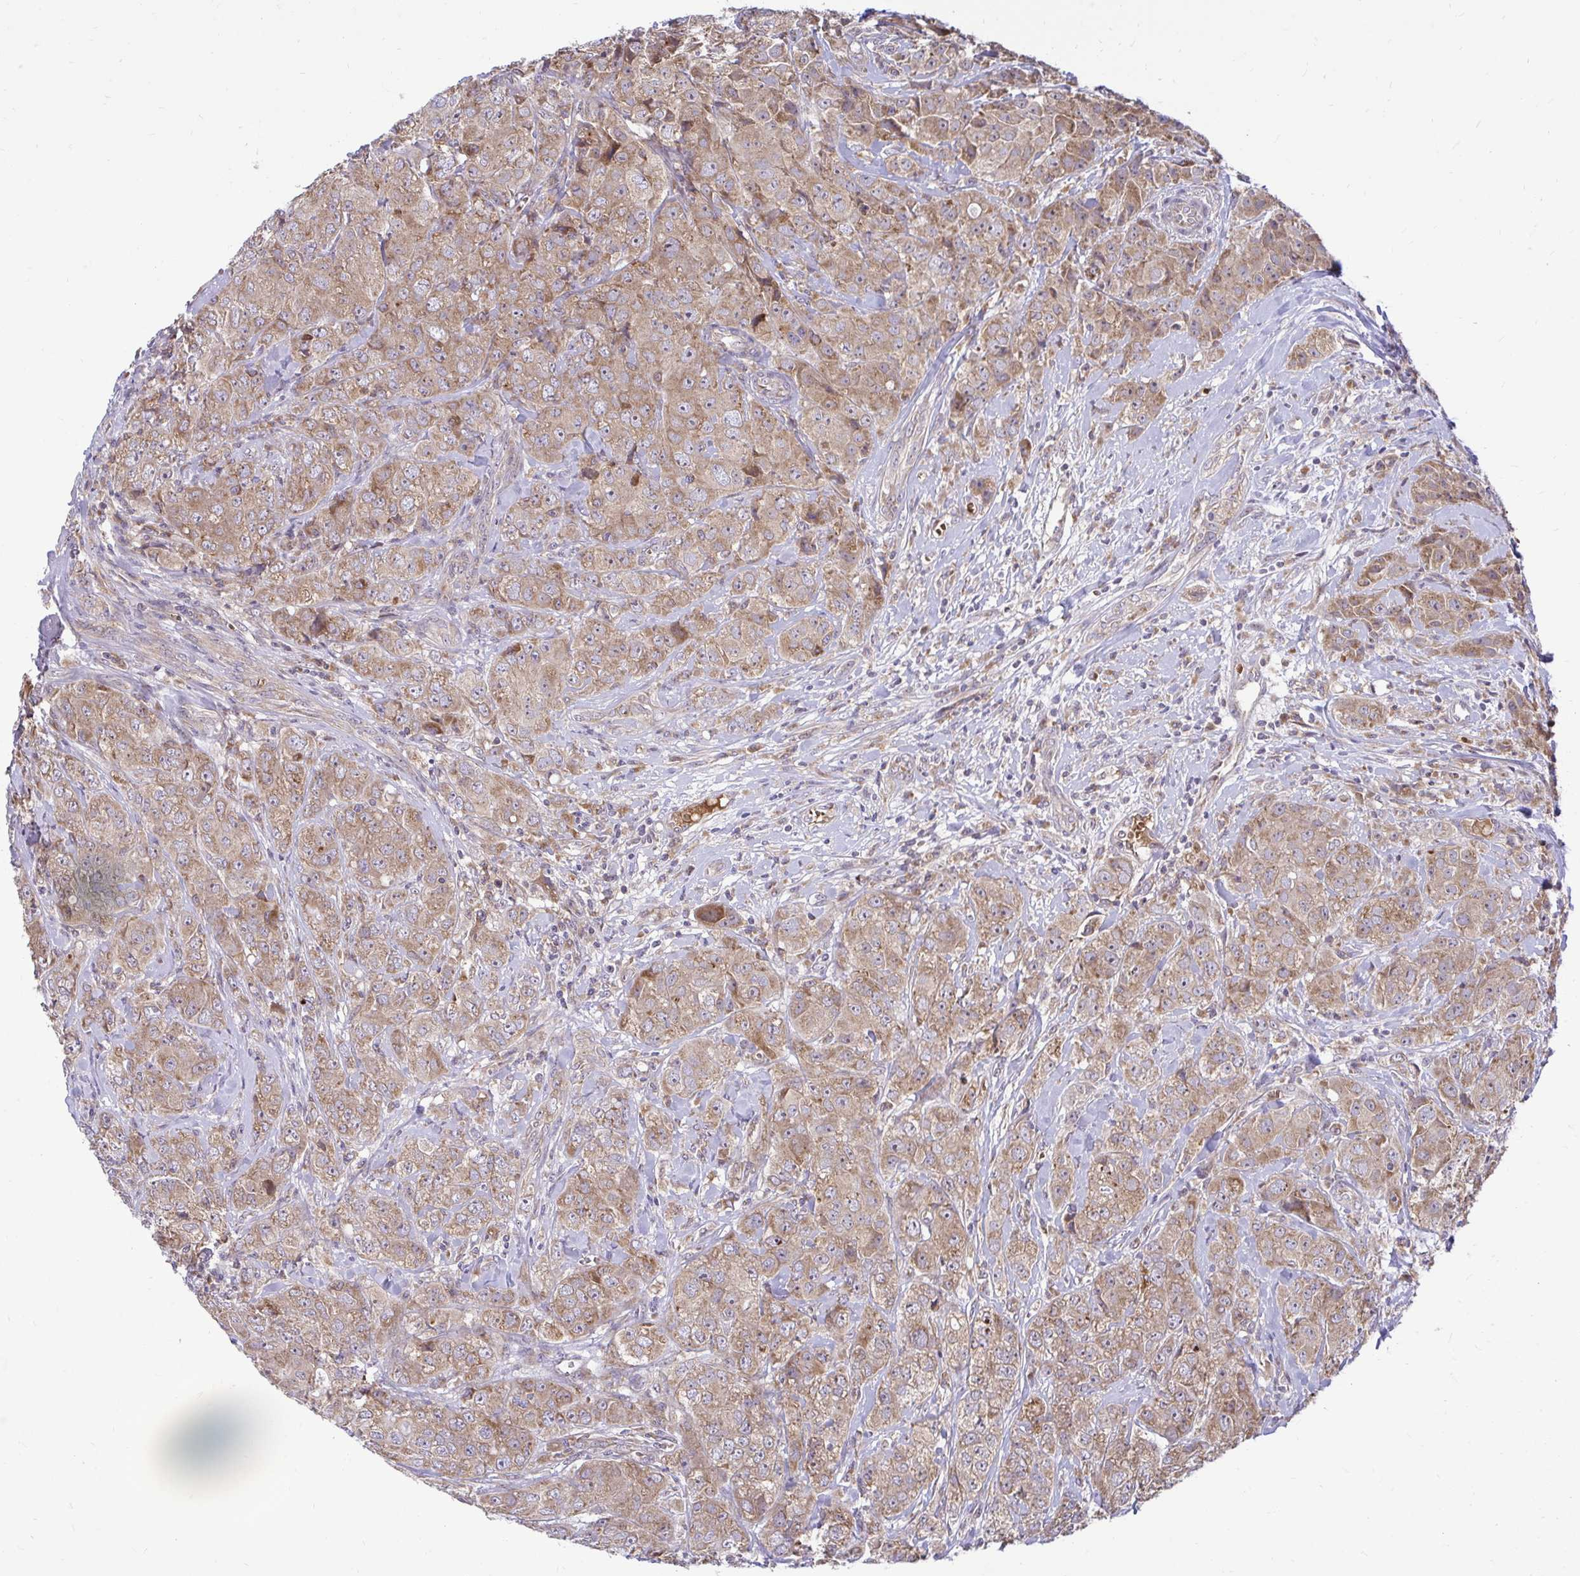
{"staining": {"intensity": "moderate", "quantity": ">75%", "location": "cytoplasmic/membranous"}, "tissue": "breast cancer", "cell_type": "Tumor cells", "image_type": "cancer", "snomed": [{"axis": "morphology", "description": "Normal tissue, NOS"}, {"axis": "morphology", "description": "Duct carcinoma"}, {"axis": "topography", "description": "Breast"}], "caption": "Human breast cancer (infiltrating ductal carcinoma) stained with a protein marker exhibits moderate staining in tumor cells.", "gene": "VTI1B", "patient": {"sex": "female", "age": 43}}